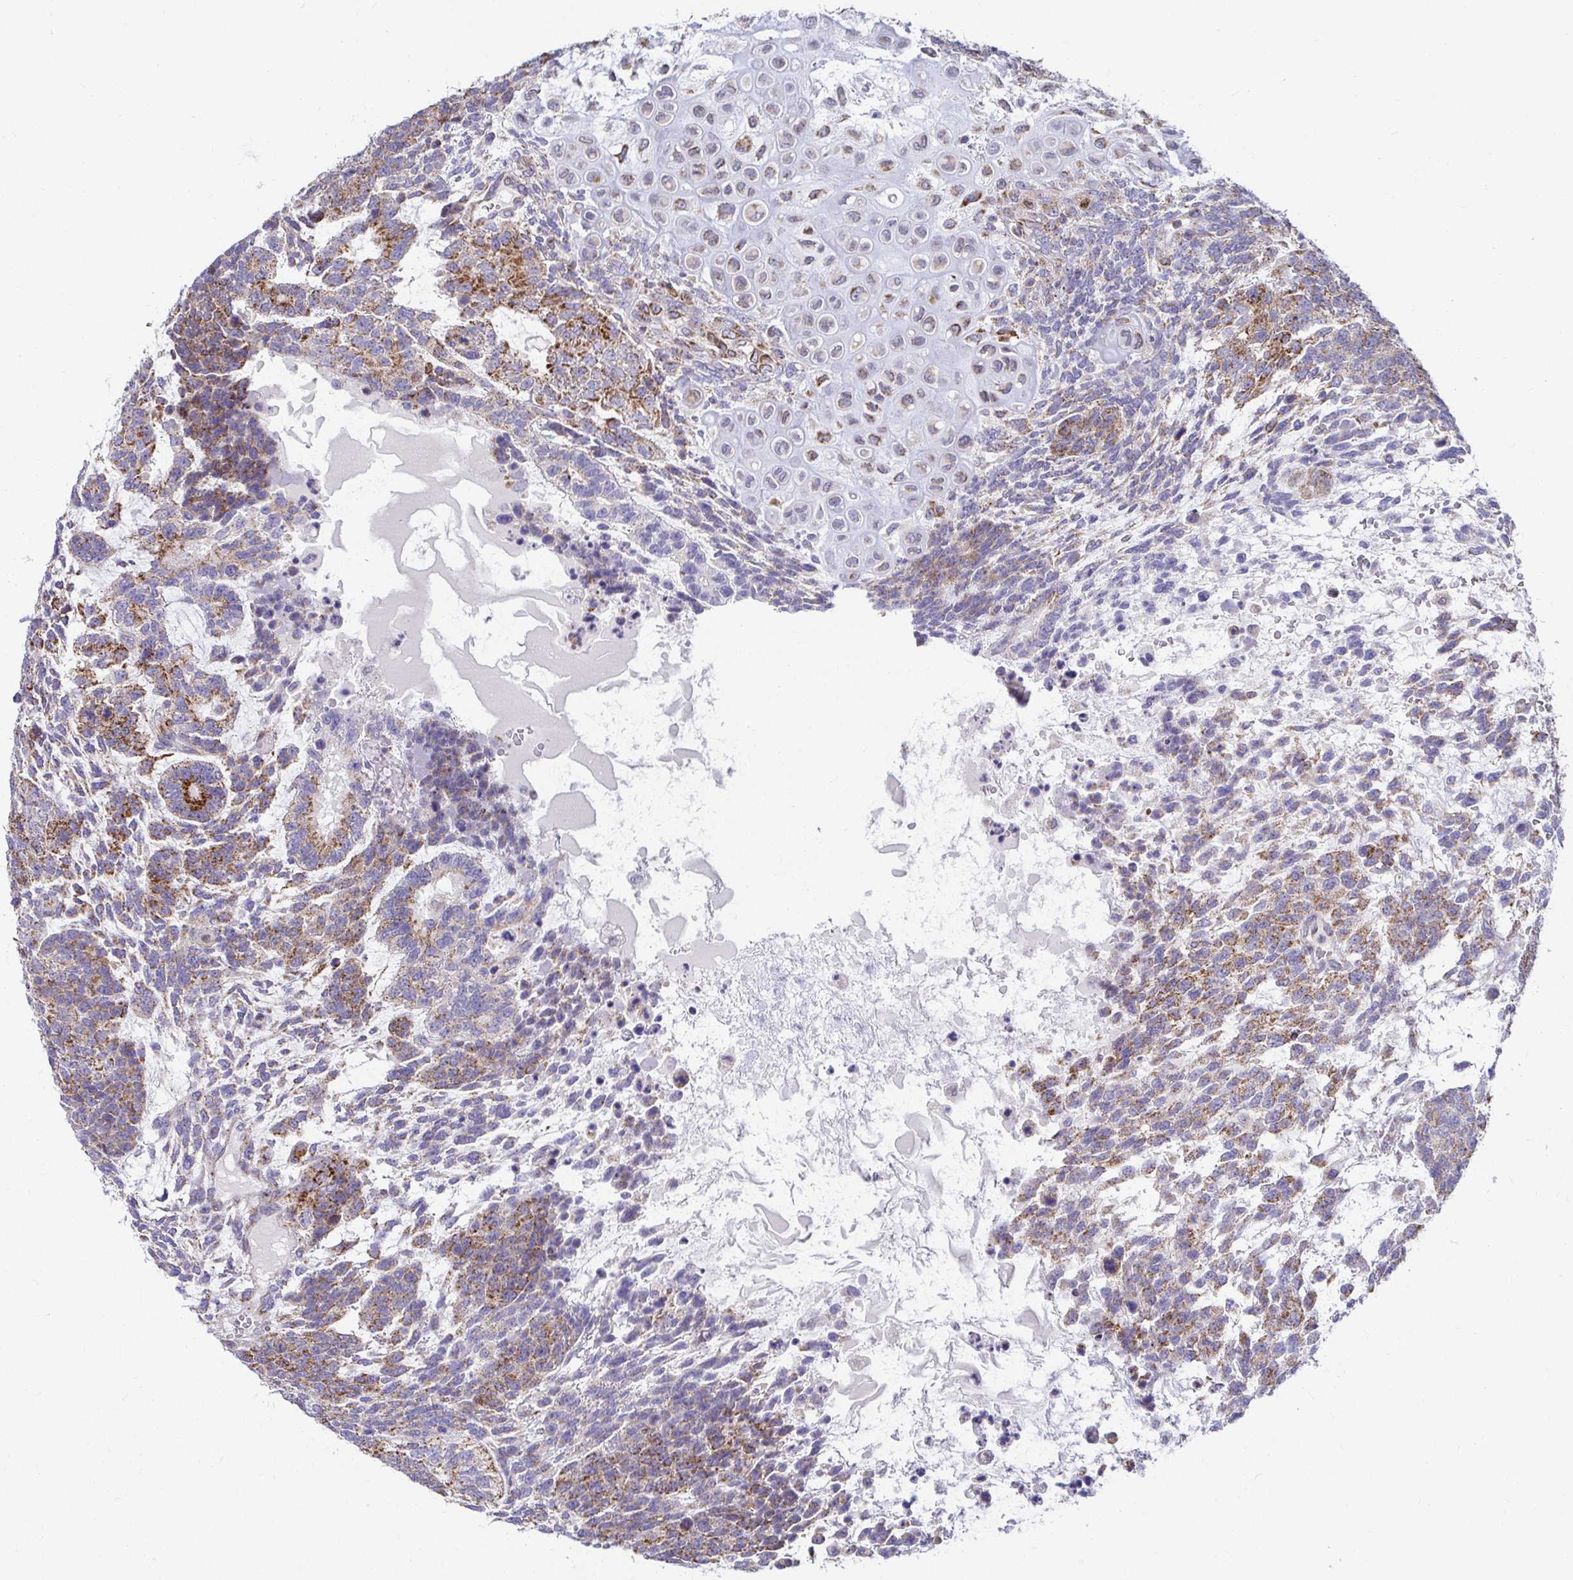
{"staining": {"intensity": "moderate", "quantity": ">75%", "location": "cytoplasmic/membranous"}, "tissue": "testis cancer", "cell_type": "Tumor cells", "image_type": "cancer", "snomed": [{"axis": "morphology", "description": "Carcinoma, Embryonal, NOS"}, {"axis": "topography", "description": "Testis"}], "caption": "Testis cancer (embryonal carcinoma) was stained to show a protein in brown. There is medium levels of moderate cytoplasmic/membranous expression in approximately >75% of tumor cells. Using DAB (3,3'-diaminobenzidine) (brown) and hematoxylin (blue) stains, captured at high magnification using brightfield microscopy.", "gene": "EXOC5", "patient": {"sex": "male", "age": 23}}